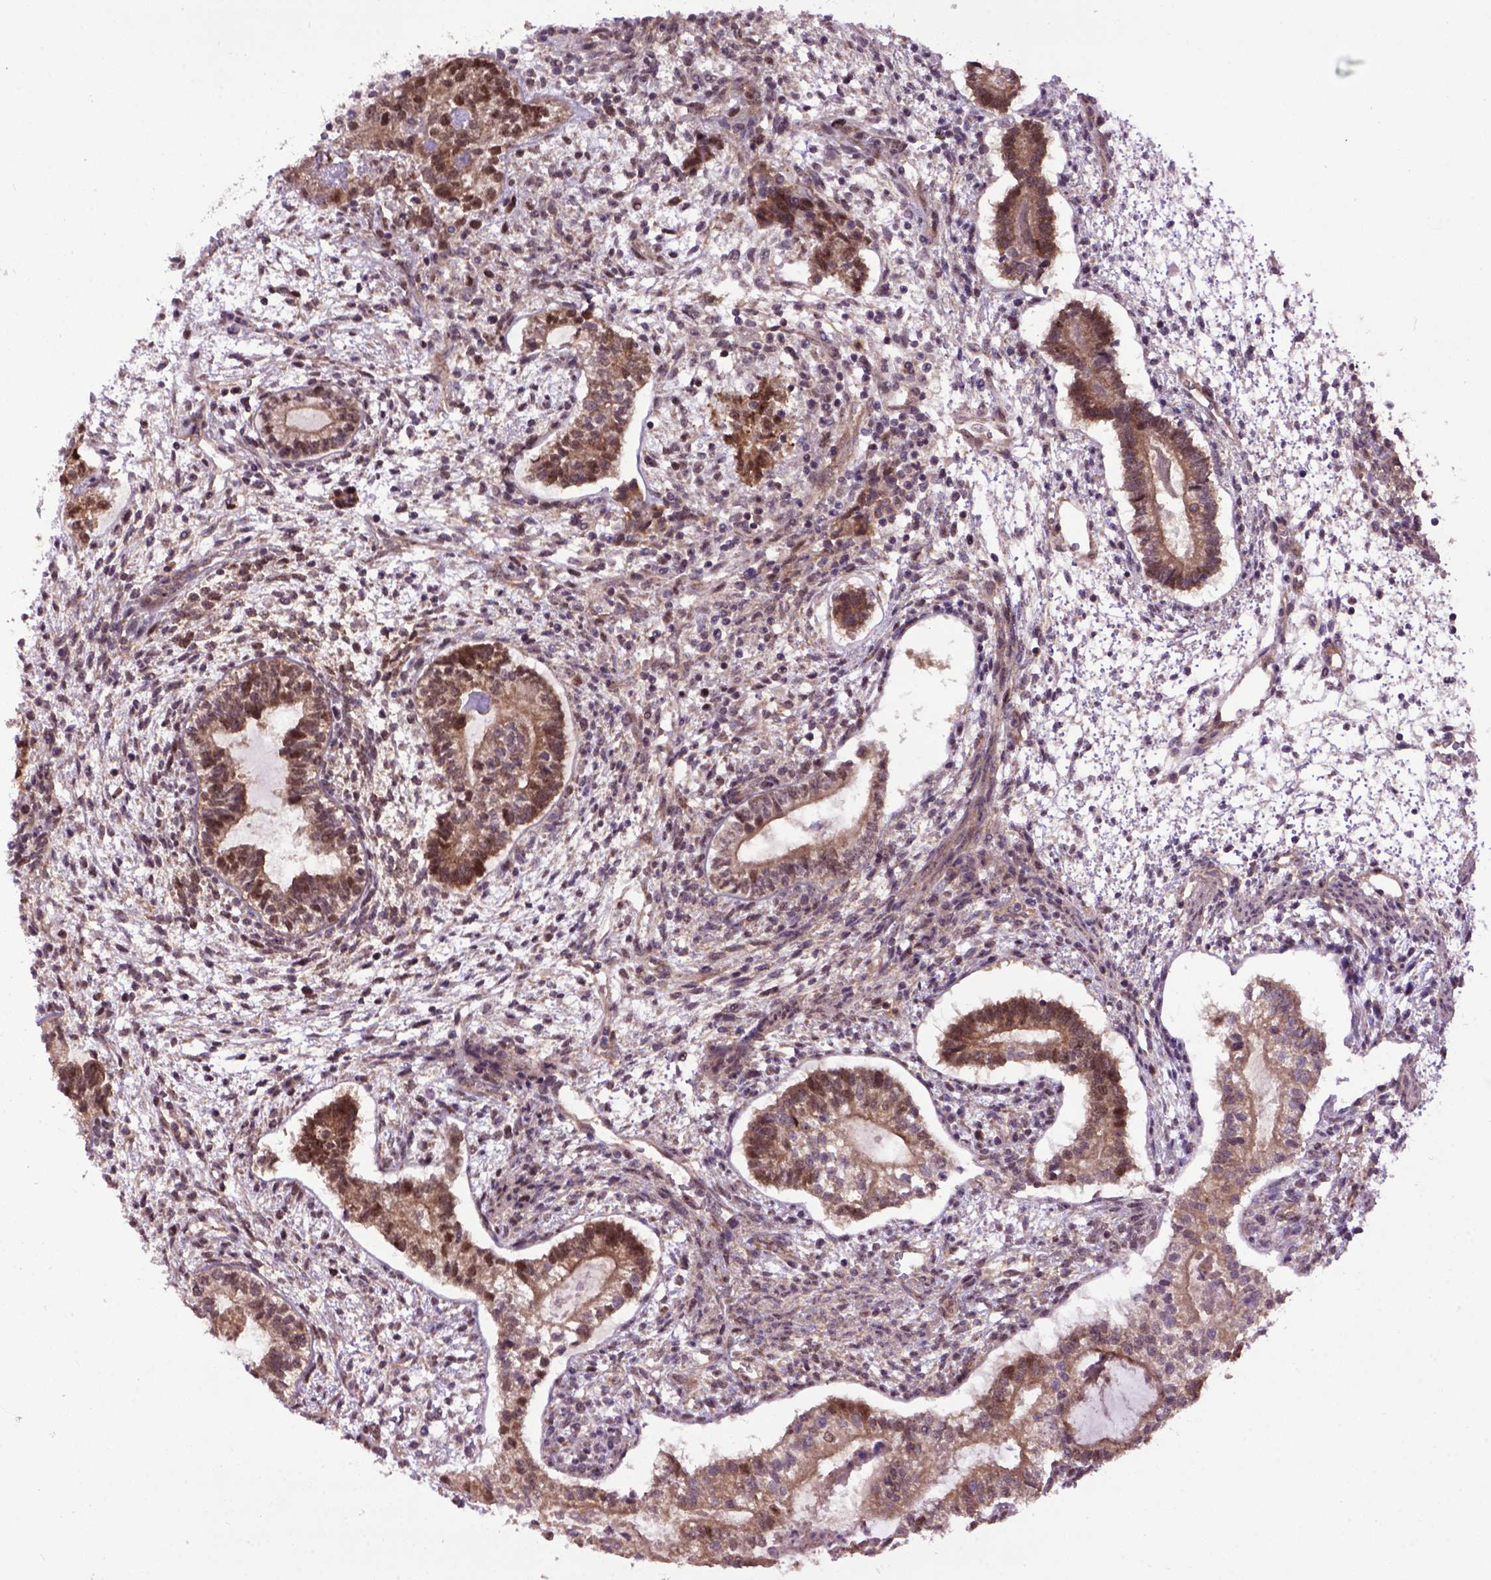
{"staining": {"intensity": "moderate", "quantity": ">75%", "location": "cytoplasmic/membranous,nuclear"}, "tissue": "testis cancer", "cell_type": "Tumor cells", "image_type": "cancer", "snomed": [{"axis": "morphology", "description": "Carcinoma, Embryonal, NOS"}, {"axis": "topography", "description": "Testis"}], "caption": "Testis cancer tissue shows moderate cytoplasmic/membranous and nuclear expression in about >75% of tumor cells The staining was performed using DAB to visualize the protein expression in brown, while the nuclei were stained in blue with hematoxylin (Magnification: 20x).", "gene": "WDR48", "patient": {"sex": "male", "age": 37}}